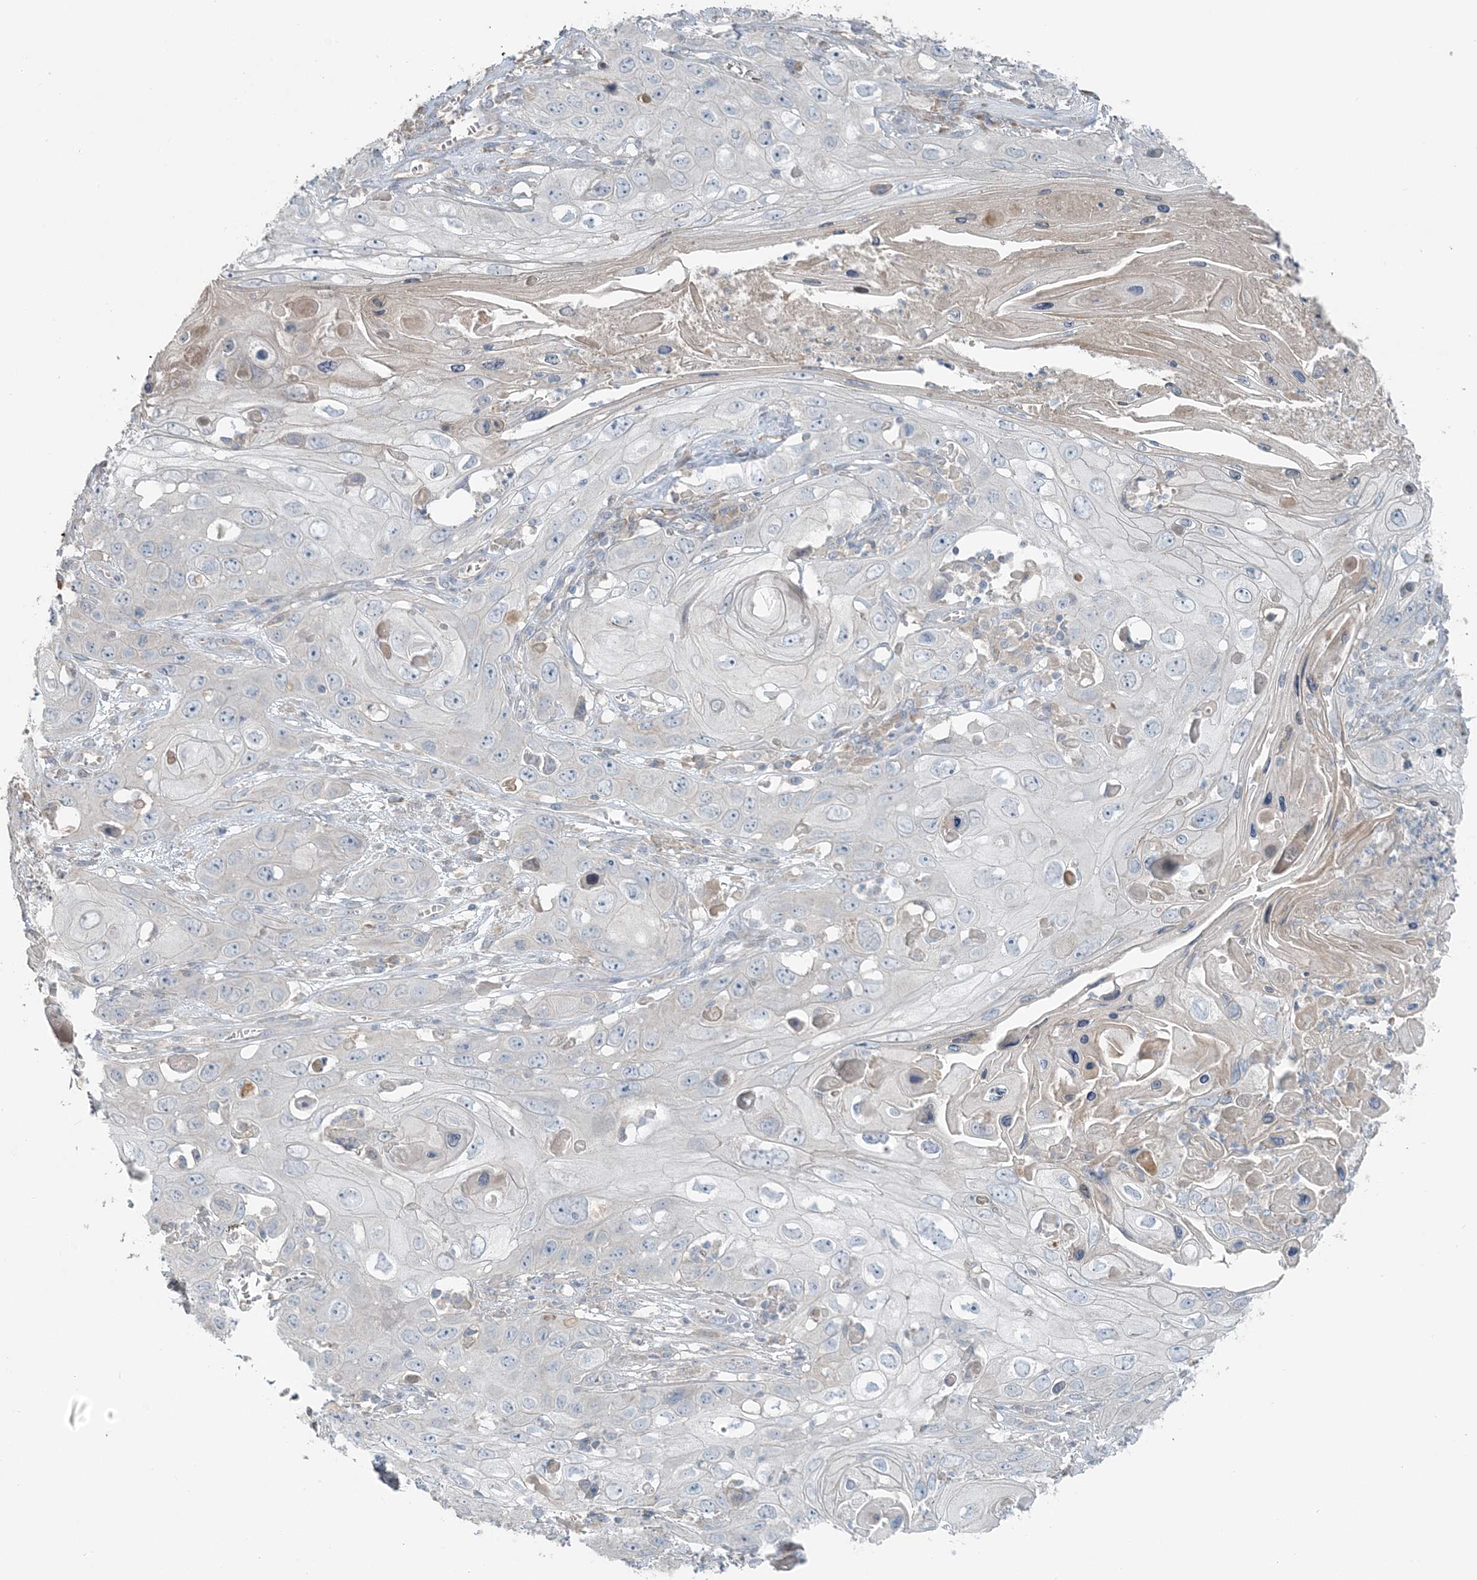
{"staining": {"intensity": "negative", "quantity": "none", "location": "none"}, "tissue": "skin cancer", "cell_type": "Tumor cells", "image_type": "cancer", "snomed": [{"axis": "morphology", "description": "Squamous cell carcinoma, NOS"}, {"axis": "topography", "description": "Skin"}], "caption": "The photomicrograph demonstrates no staining of tumor cells in skin squamous cell carcinoma.", "gene": "SLC4A10", "patient": {"sex": "male", "age": 55}}